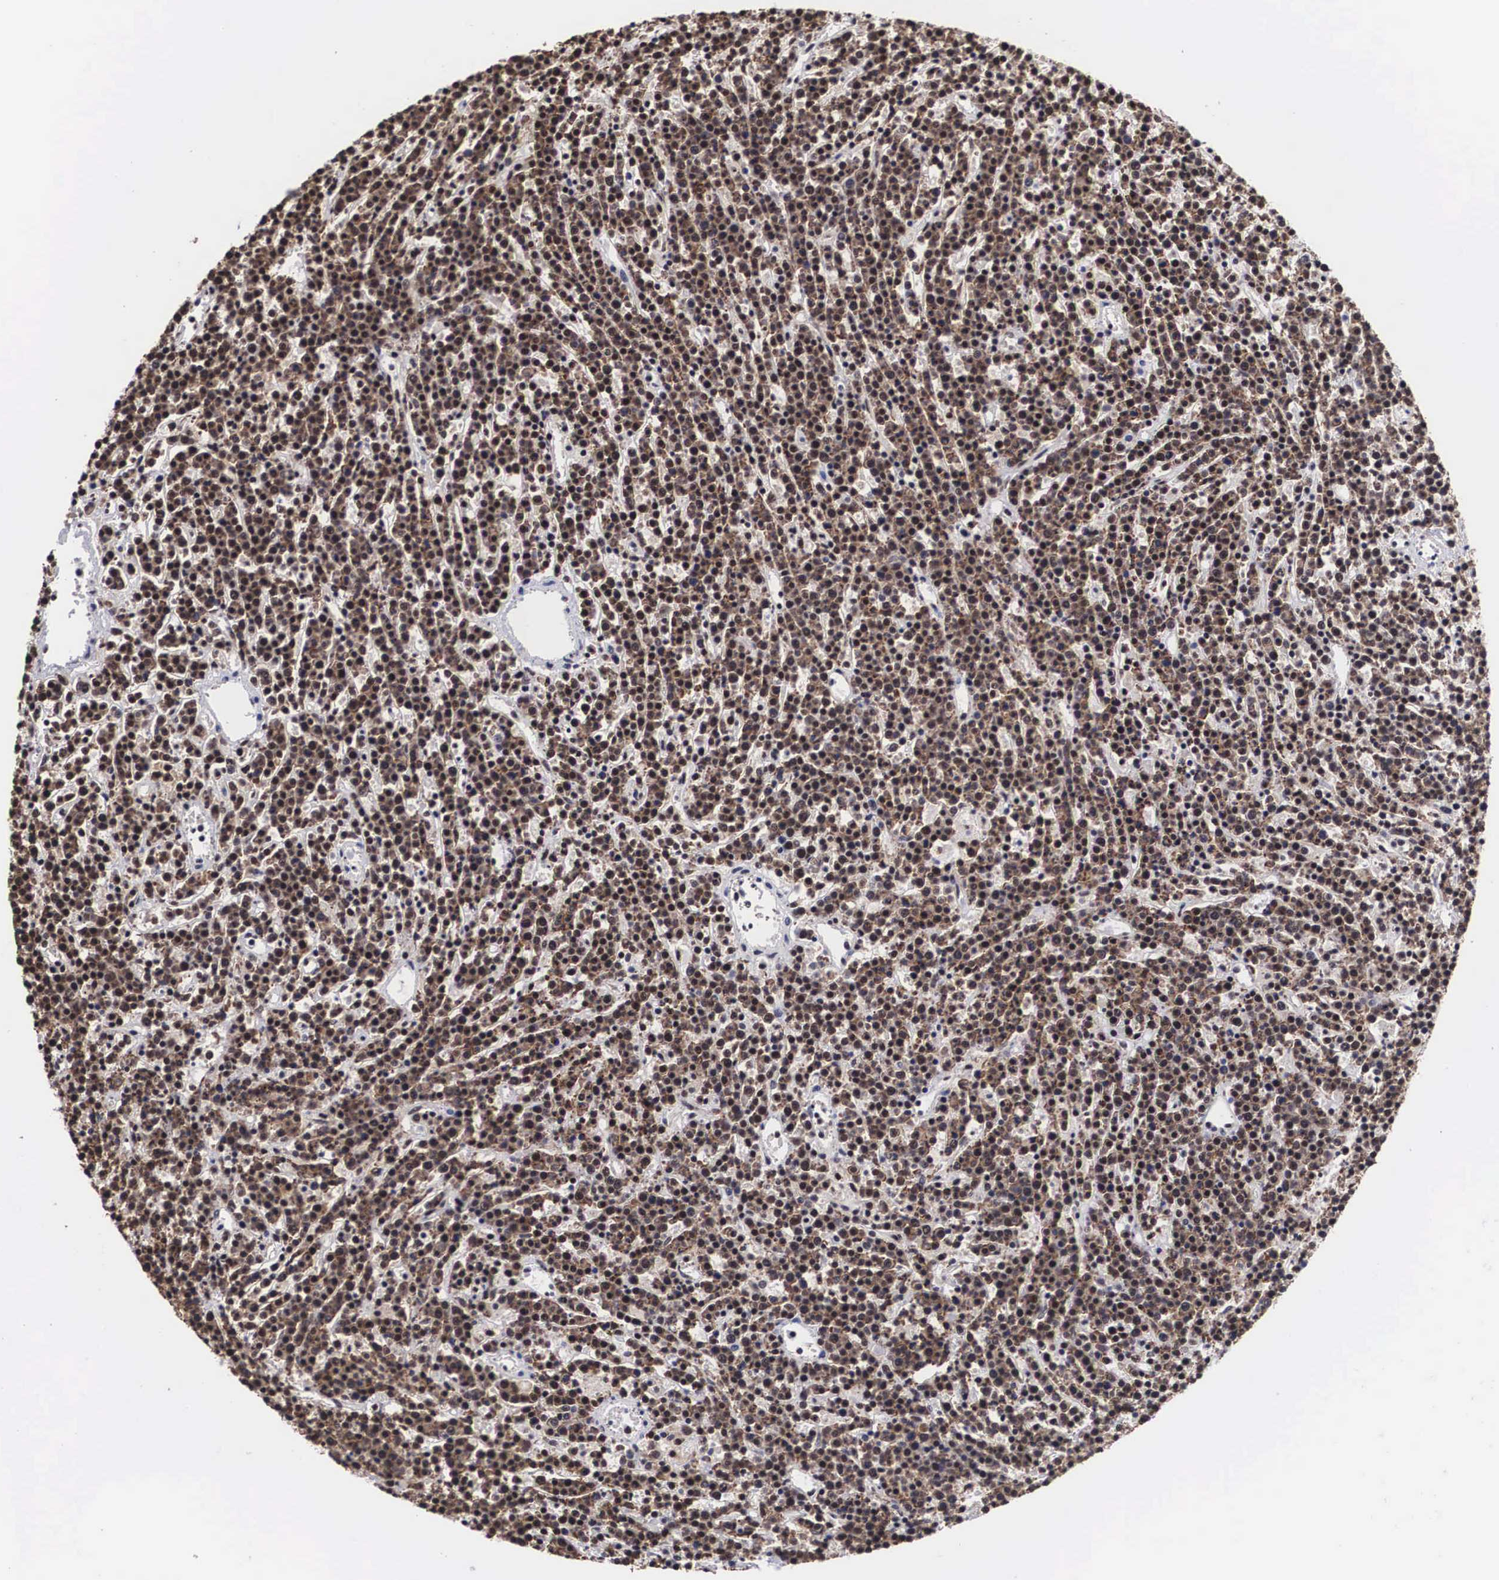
{"staining": {"intensity": "strong", "quantity": ">75%", "location": "nuclear"}, "tissue": "lymphoma", "cell_type": "Tumor cells", "image_type": "cancer", "snomed": [{"axis": "morphology", "description": "Malignant lymphoma, non-Hodgkin's type, High grade"}, {"axis": "topography", "description": "Ovary"}], "caption": "Immunohistochemistry micrograph of high-grade malignant lymphoma, non-Hodgkin's type stained for a protein (brown), which reveals high levels of strong nuclear staining in about >75% of tumor cells.", "gene": "ACIN1", "patient": {"sex": "female", "age": 56}}